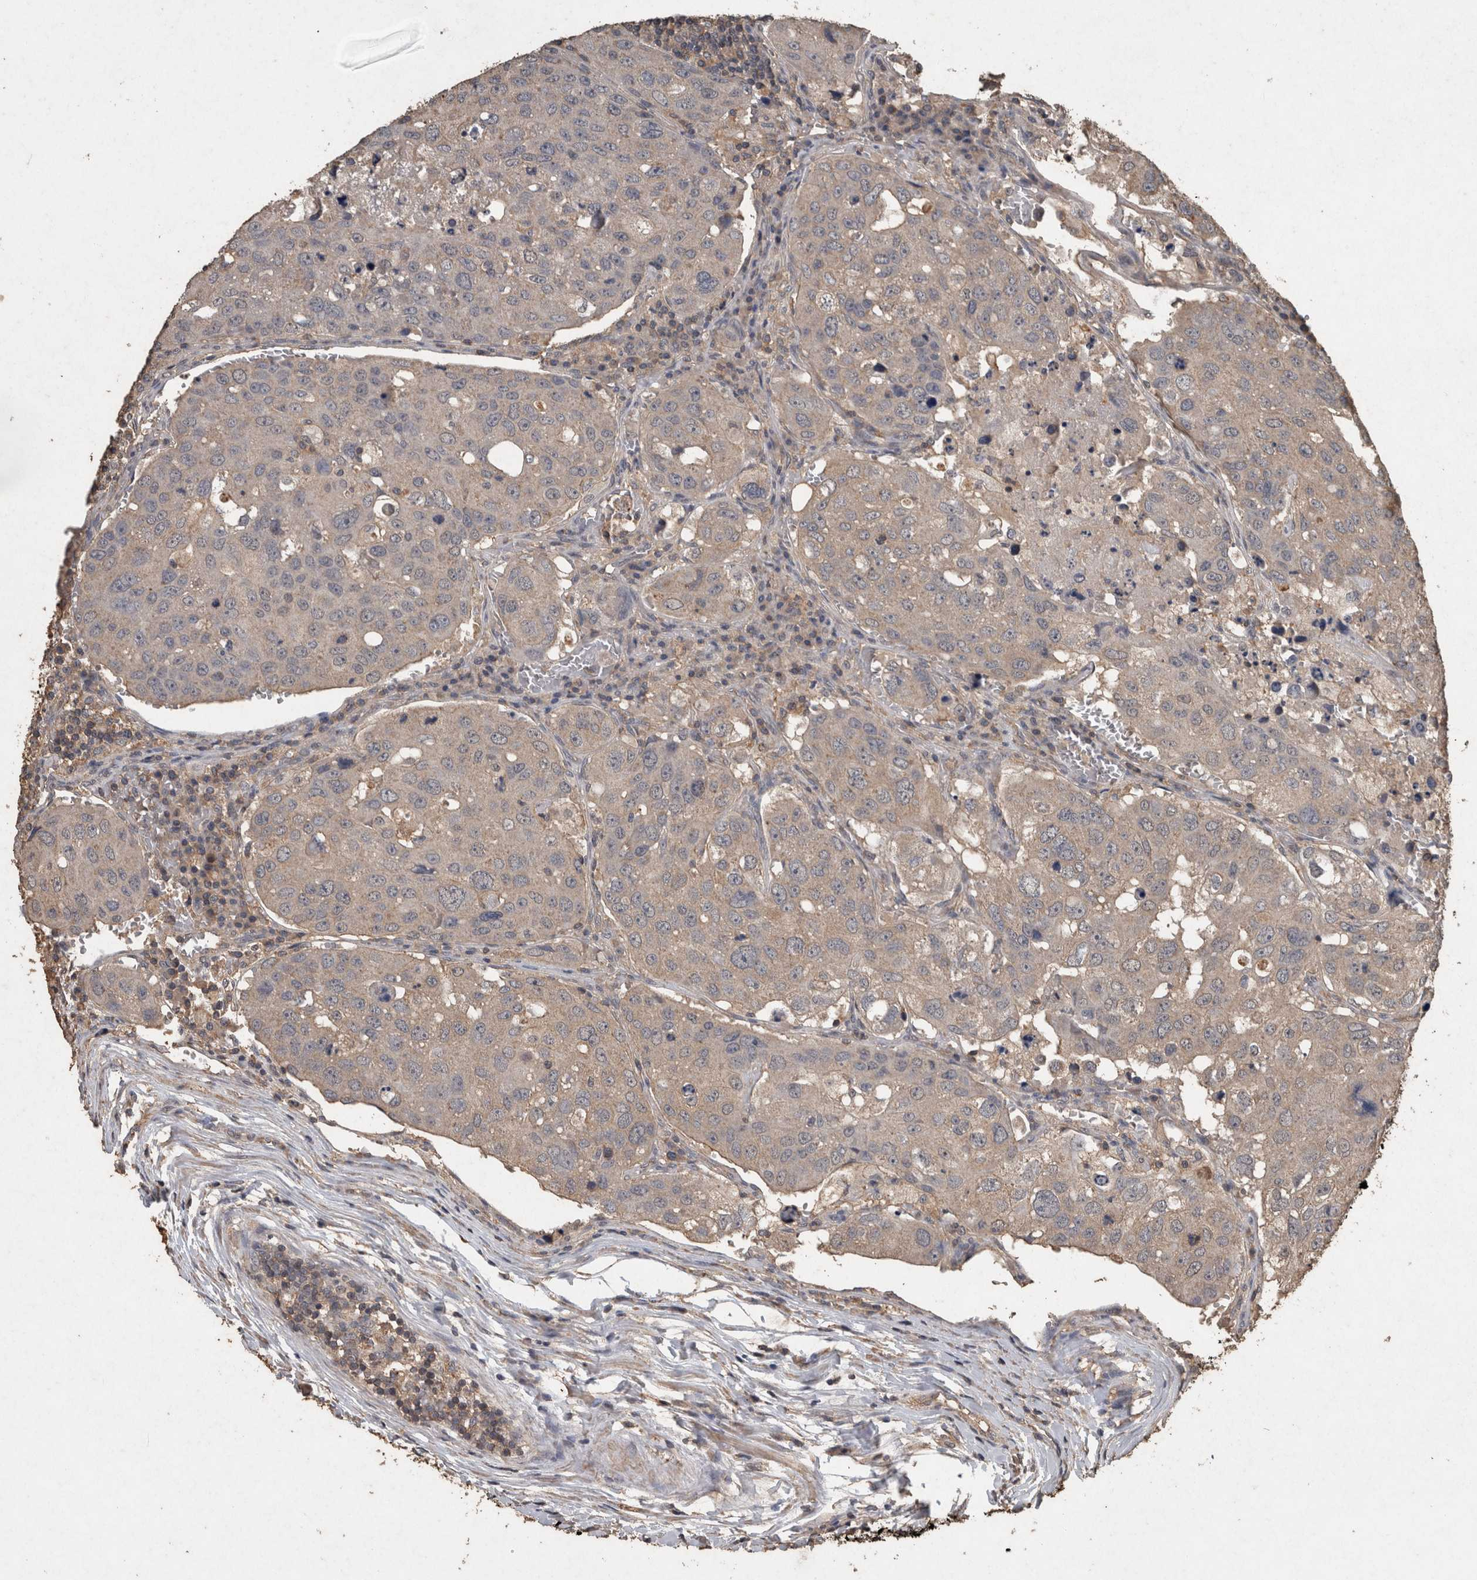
{"staining": {"intensity": "weak", "quantity": "25%-75%", "location": "cytoplasmic/membranous"}, "tissue": "urothelial cancer", "cell_type": "Tumor cells", "image_type": "cancer", "snomed": [{"axis": "morphology", "description": "Urothelial carcinoma, High grade"}, {"axis": "topography", "description": "Lymph node"}, {"axis": "topography", "description": "Urinary bladder"}], "caption": "High-grade urothelial carcinoma stained with immunohistochemistry (IHC) displays weak cytoplasmic/membranous expression in about 25%-75% of tumor cells.", "gene": "FGFRL1", "patient": {"sex": "male", "age": 51}}